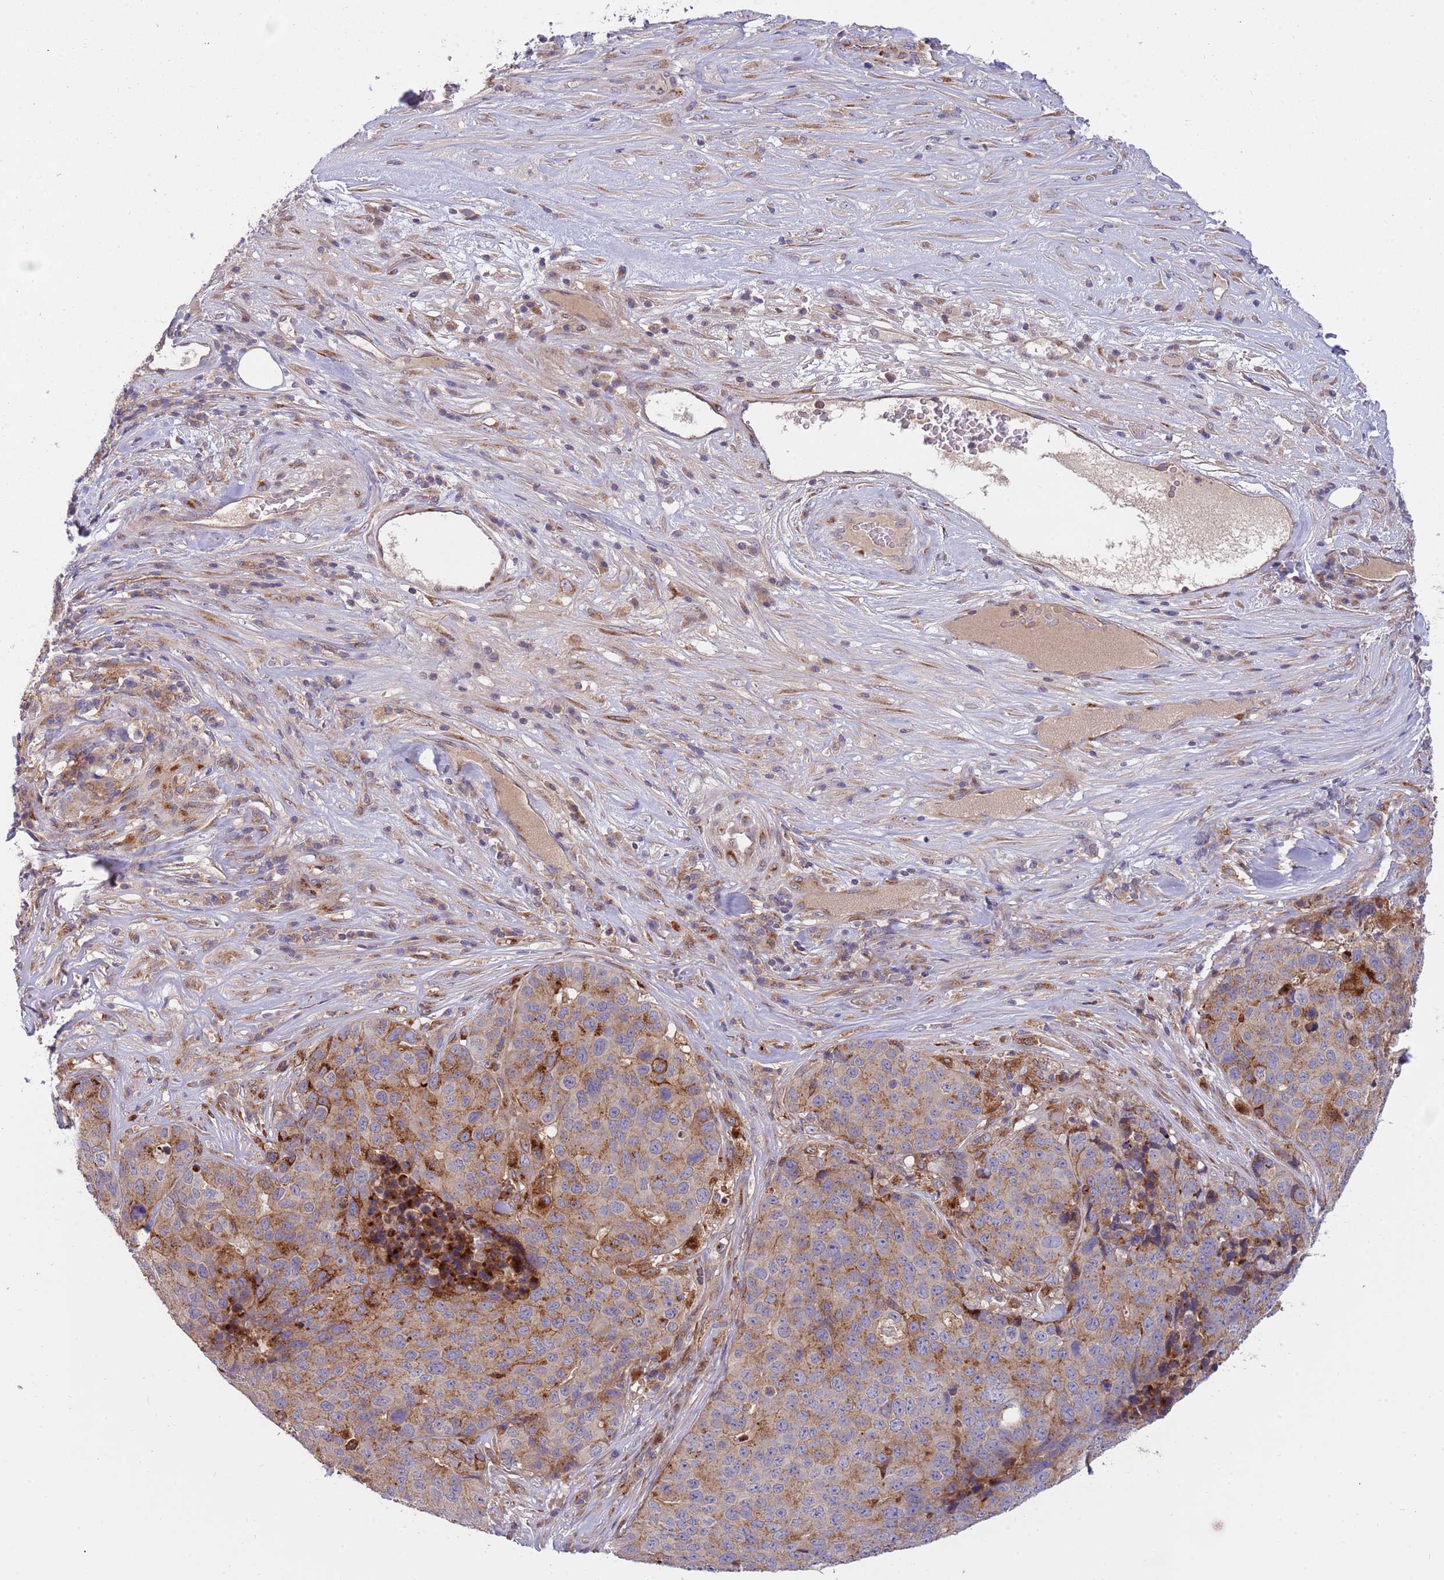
{"staining": {"intensity": "moderate", "quantity": "25%-75%", "location": "cytoplasmic/membranous"}, "tissue": "stomach cancer", "cell_type": "Tumor cells", "image_type": "cancer", "snomed": [{"axis": "morphology", "description": "Adenocarcinoma, NOS"}, {"axis": "topography", "description": "Stomach"}], "caption": "Stomach cancer (adenocarcinoma) was stained to show a protein in brown. There is medium levels of moderate cytoplasmic/membranous expression in about 25%-75% of tumor cells. (IHC, brightfield microscopy, high magnification).", "gene": "BTBD7", "patient": {"sex": "male", "age": 71}}